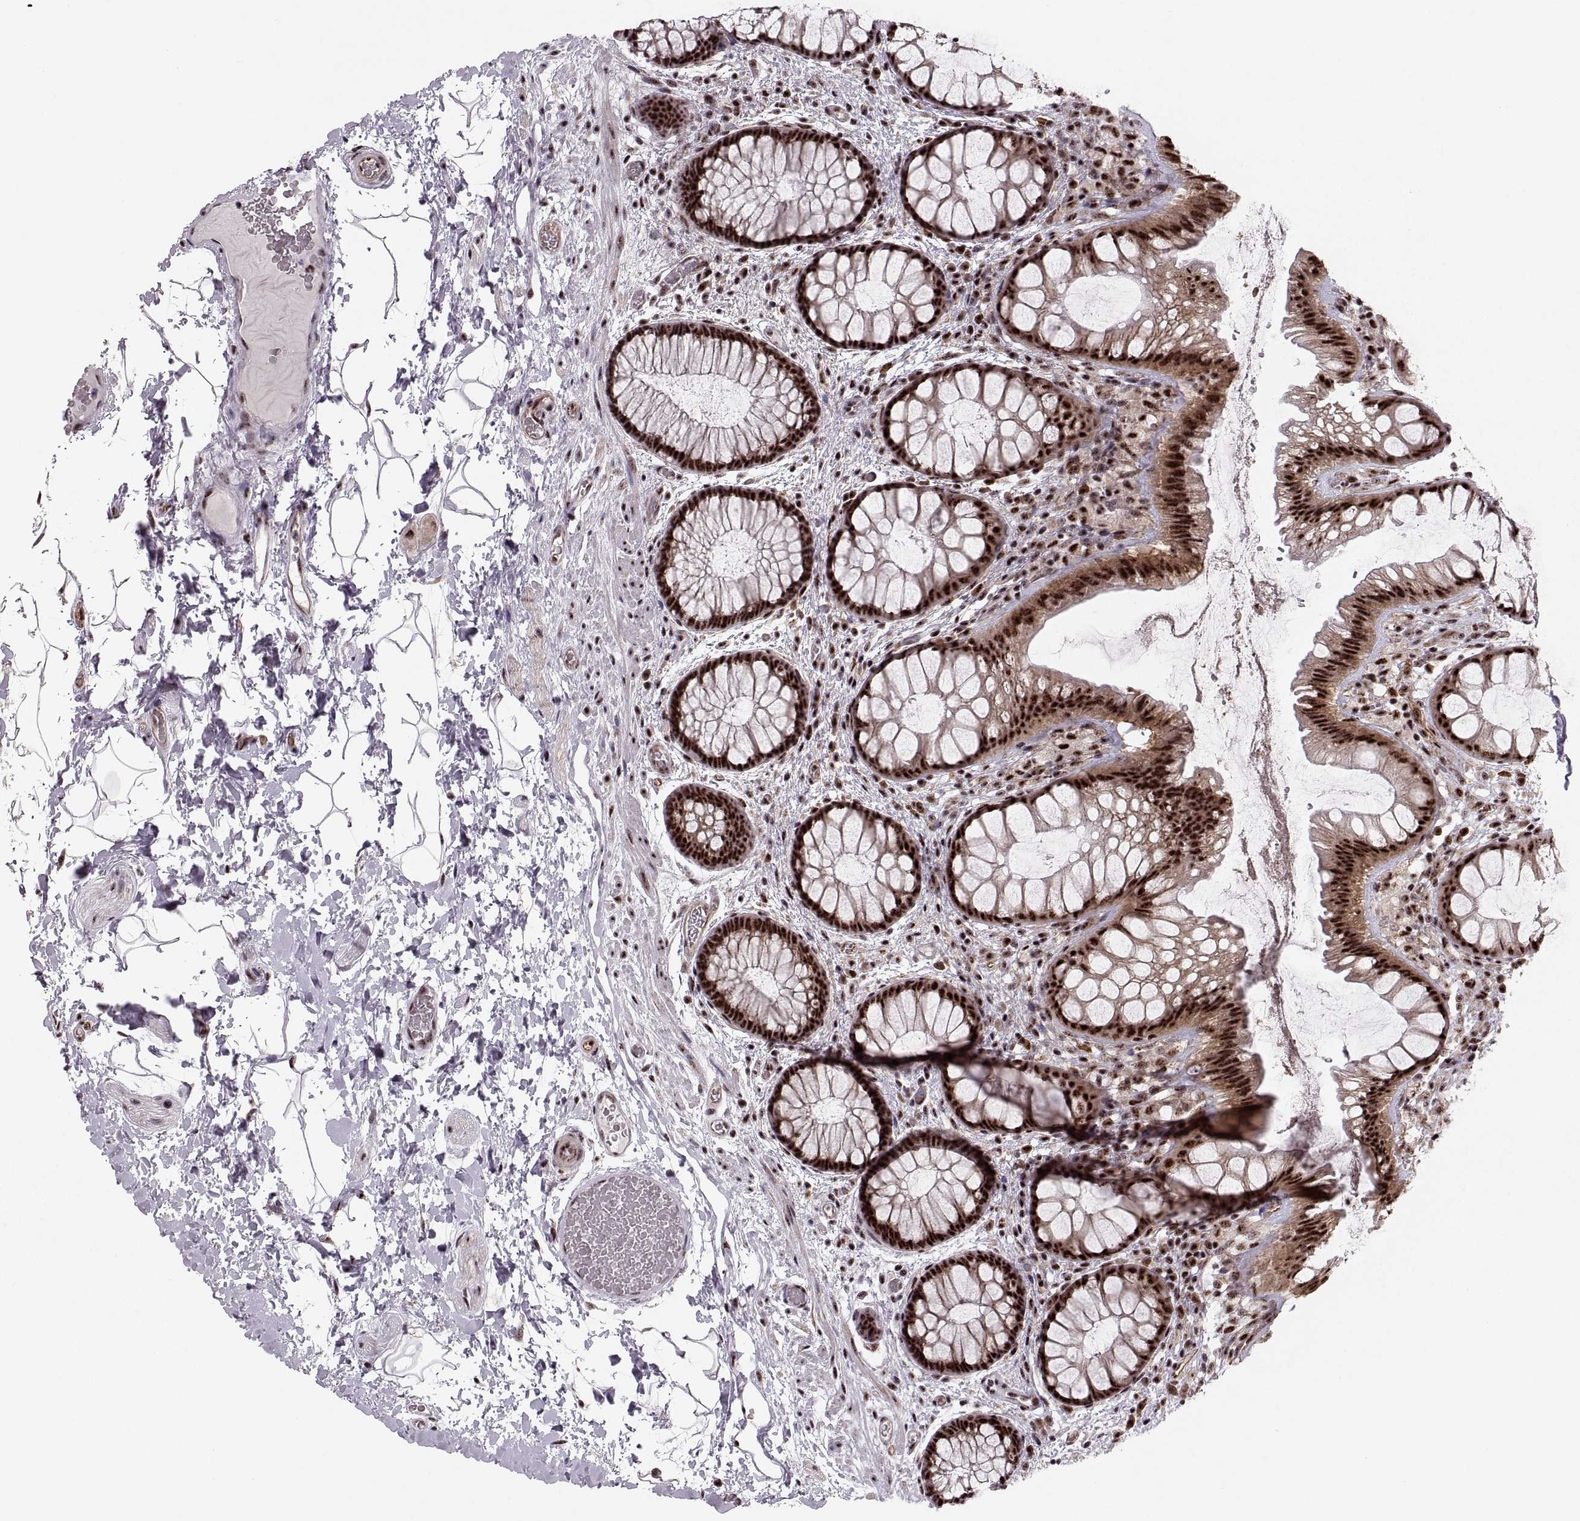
{"staining": {"intensity": "strong", "quantity": ">75%", "location": "nuclear"}, "tissue": "rectum", "cell_type": "Glandular cells", "image_type": "normal", "snomed": [{"axis": "morphology", "description": "Normal tissue, NOS"}, {"axis": "topography", "description": "Rectum"}], "caption": "Strong nuclear staining for a protein is identified in approximately >75% of glandular cells of benign rectum using IHC.", "gene": "ZCCHC17", "patient": {"sex": "female", "age": 62}}